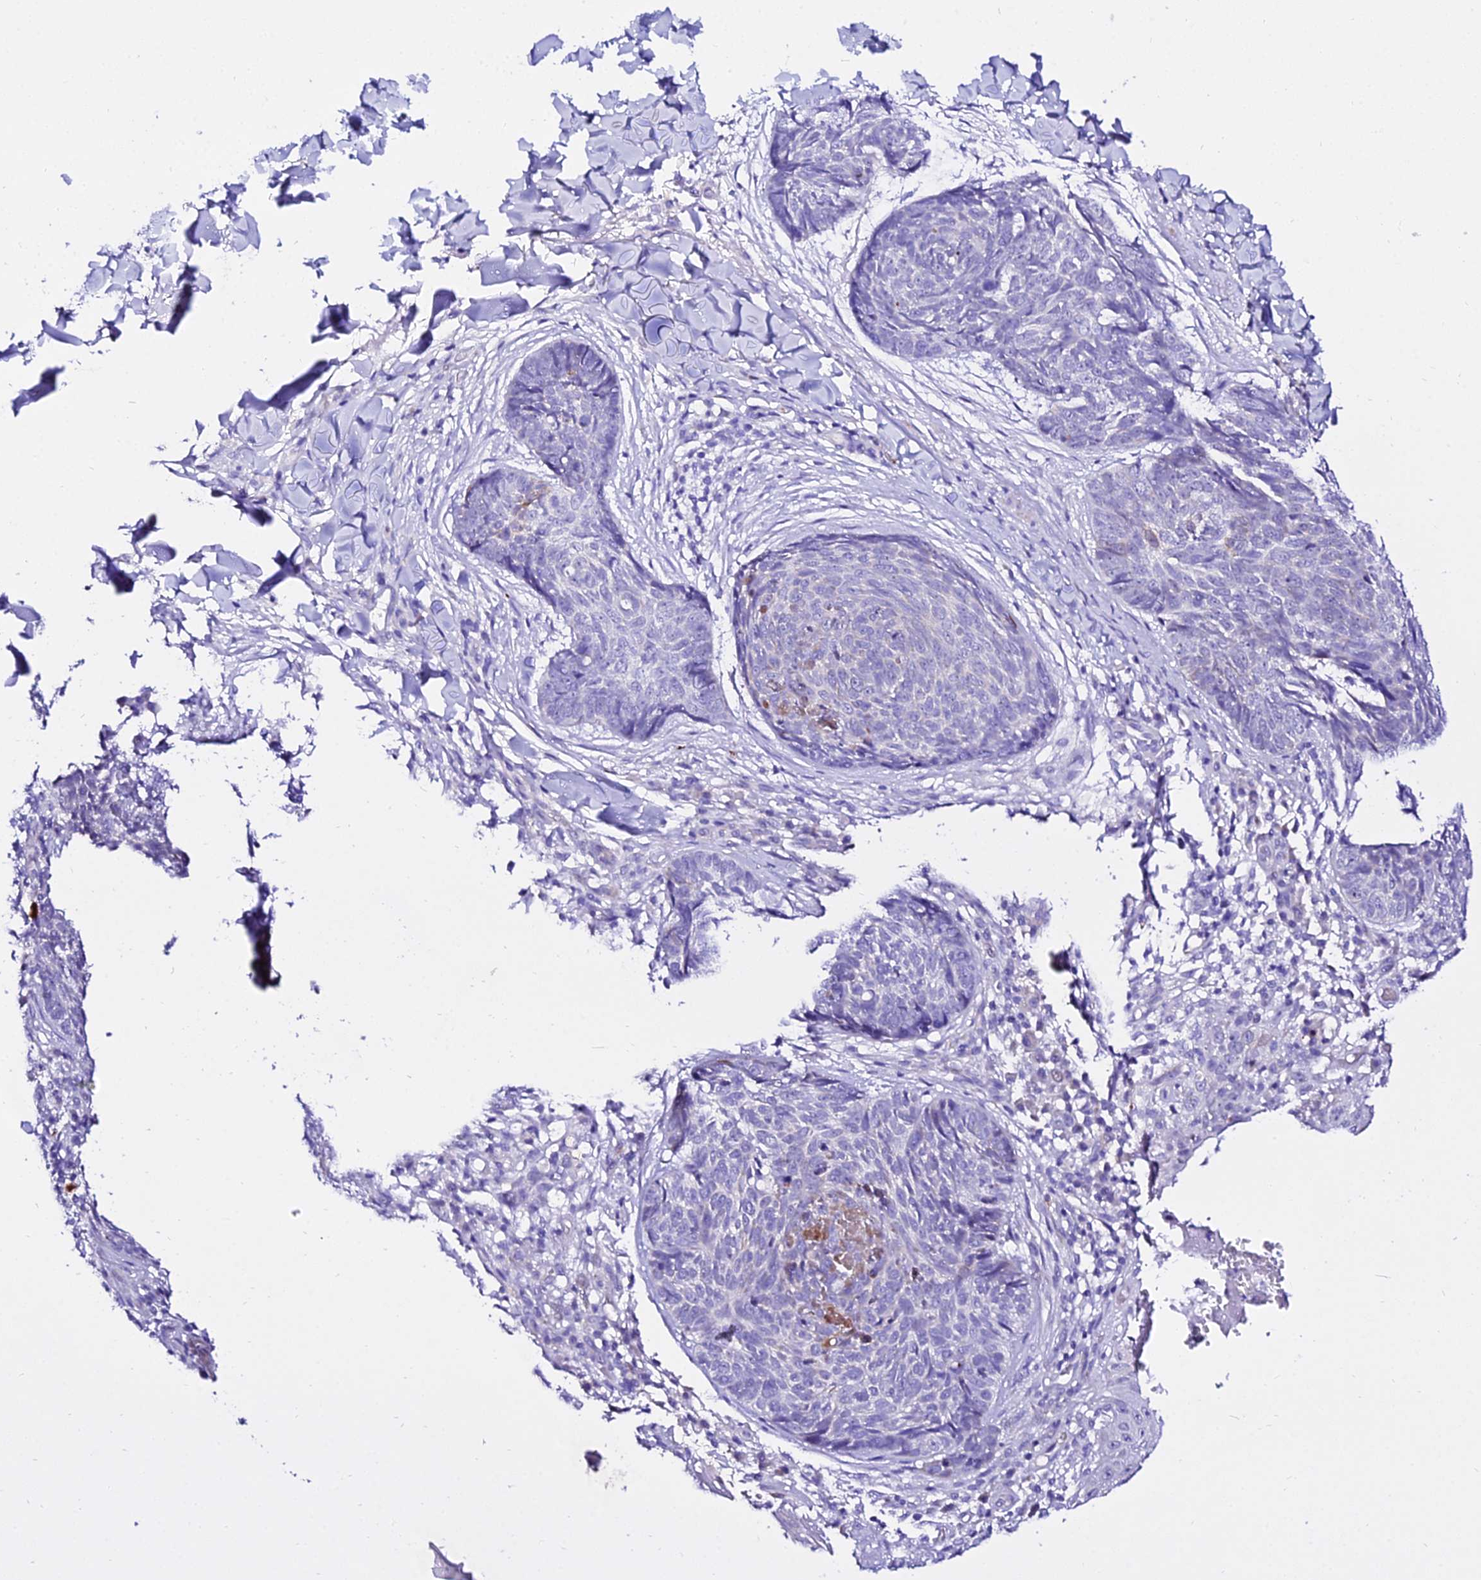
{"staining": {"intensity": "negative", "quantity": "none", "location": "none"}, "tissue": "skin cancer", "cell_type": "Tumor cells", "image_type": "cancer", "snomed": [{"axis": "morphology", "description": "Basal cell carcinoma"}, {"axis": "topography", "description": "Skin"}], "caption": "Tumor cells show no significant protein staining in skin cancer.", "gene": "DEFB106A", "patient": {"sex": "female", "age": 61}}